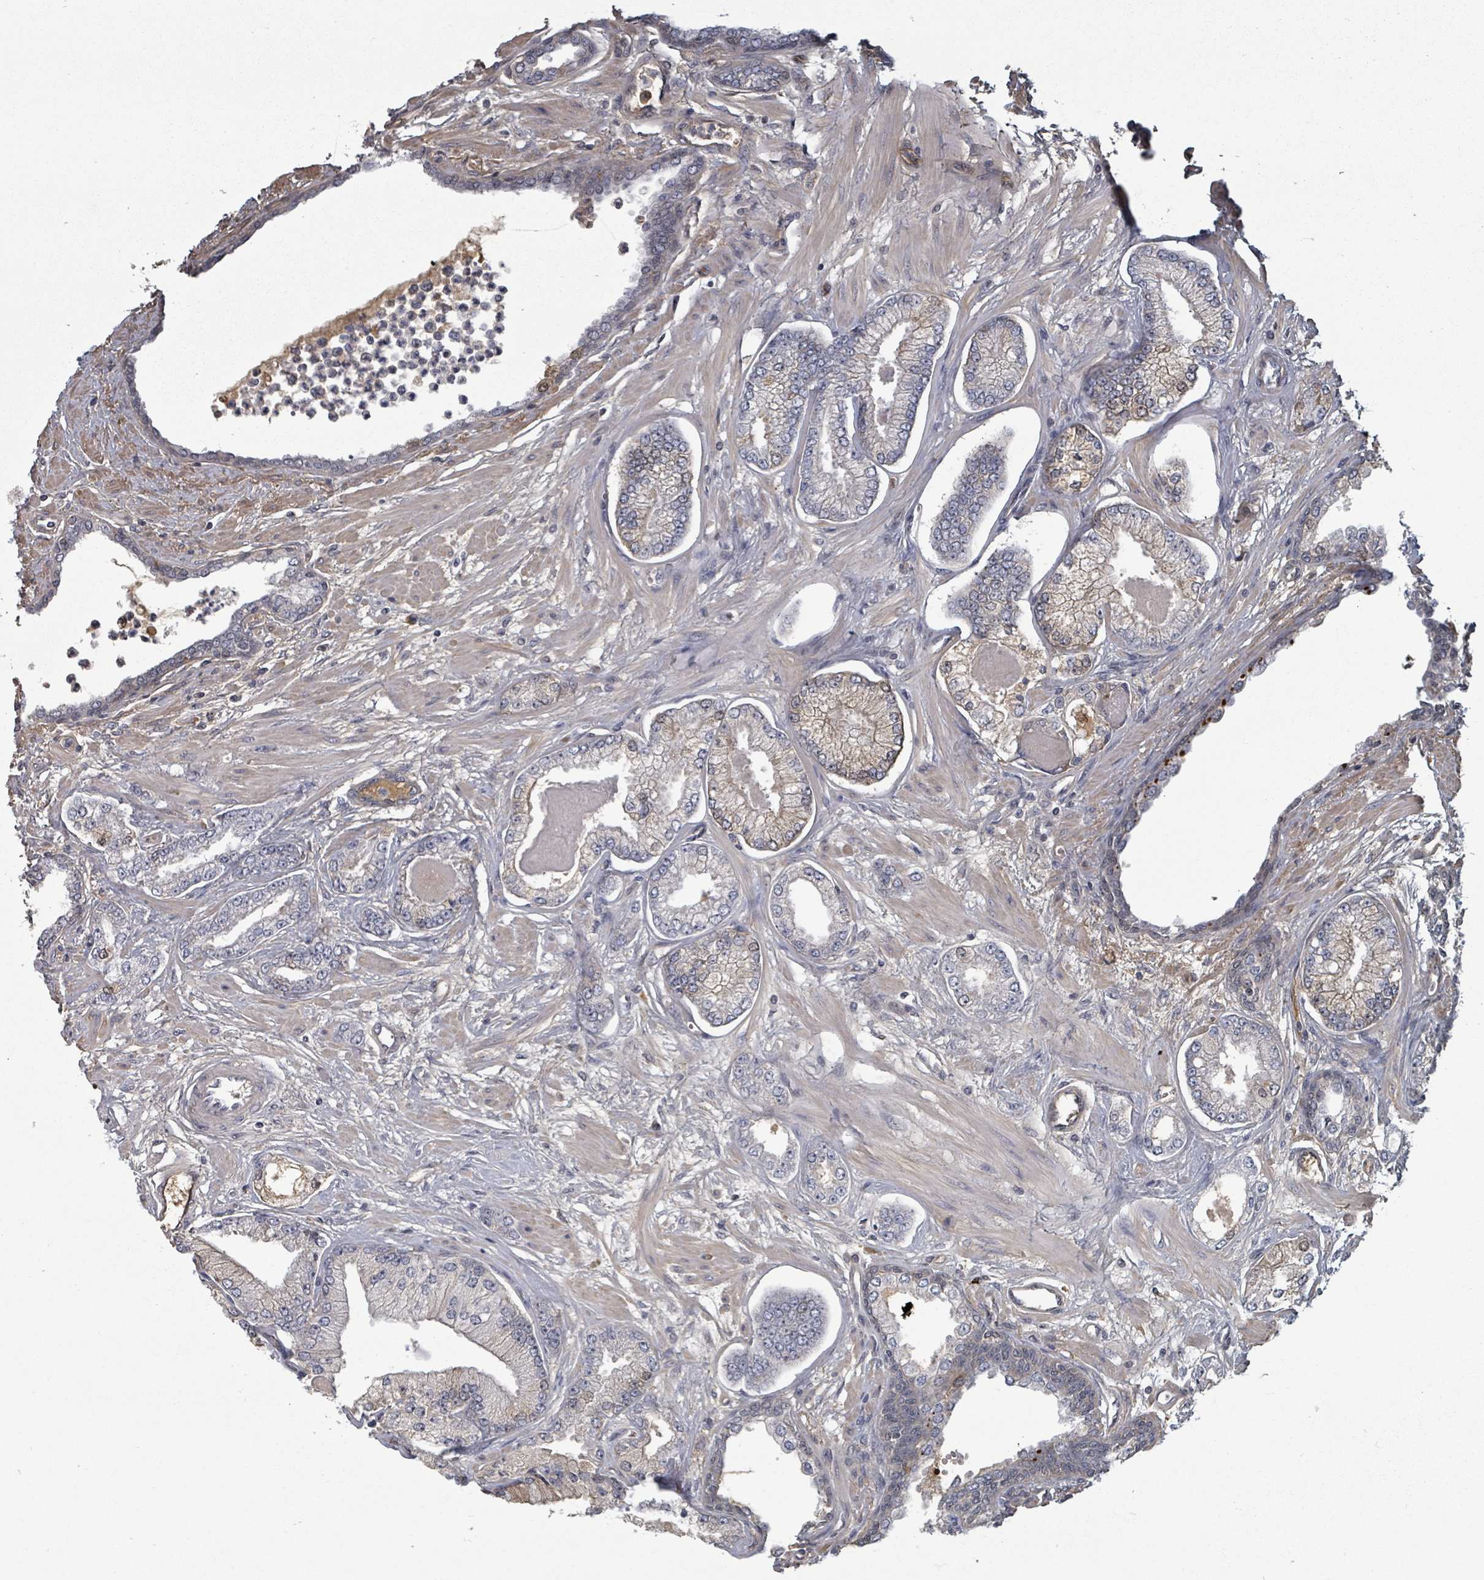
{"staining": {"intensity": "weak", "quantity": "<25%", "location": "cytoplasmic/membranous"}, "tissue": "prostate cancer", "cell_type": "Tumor cells", "image_type": "cancer", "snomed": [{"axis": "morphology", "description": "Adenocarcinoma, Low grade"}, {"axis": "topography", "description": "Prostate"}], "caption": "Tumor cells show no significant protein staining in low-grade adenocarcinoma (prostate).", "gene": "GABBR1", "patient": {"sex": "male", "age": 64}}